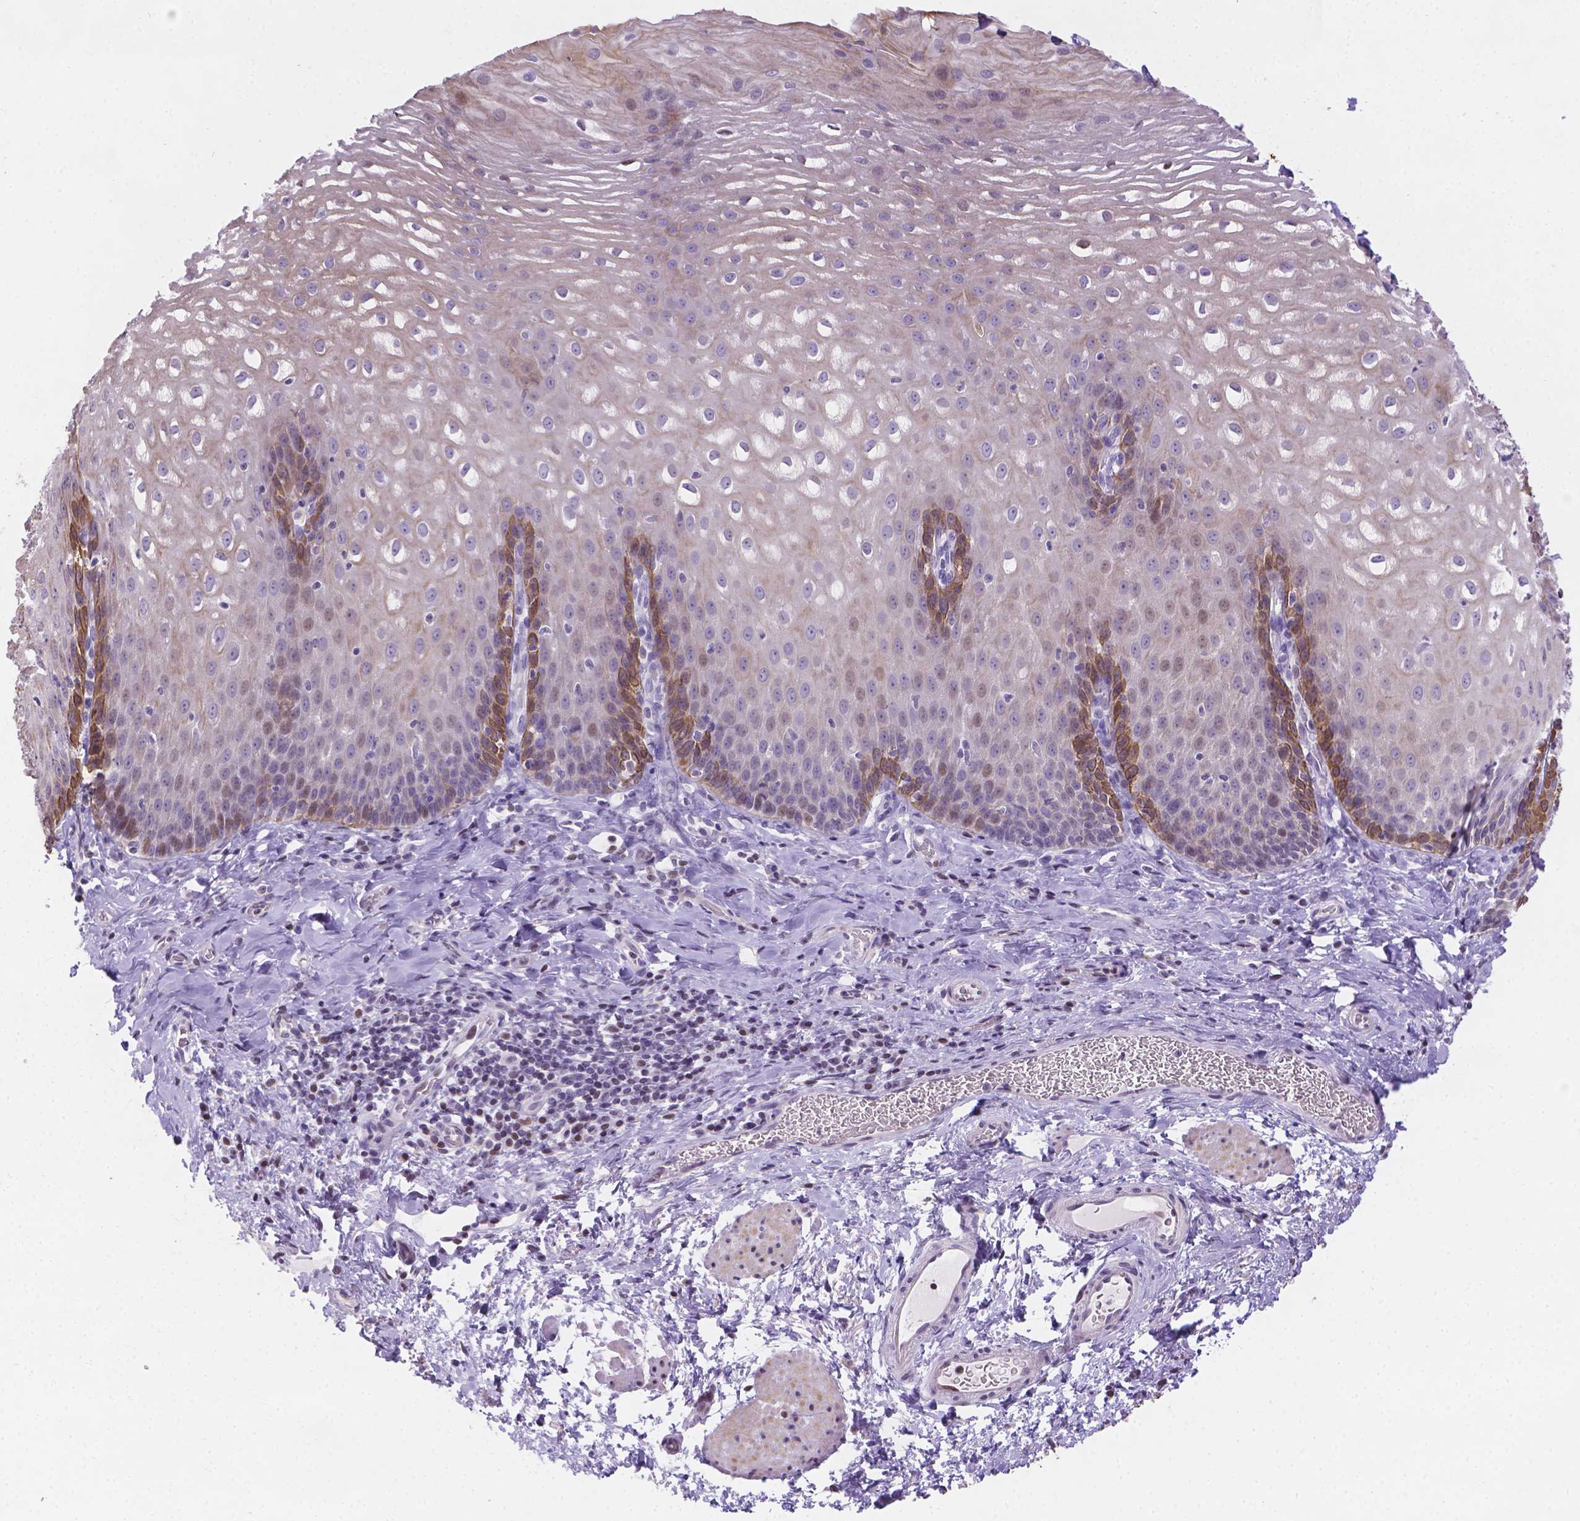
{"staining": {"intensity": "strong", "quantity": "<25%", "location": "cytoplasmic/membranous"}, "tissue": "esophagus", "cell_type": "Squamous epithelial cells", "image_type": "normal", "snomed": [{"axis": "morphology", "description": "Normal tissue, NOS"}, {"axis": "topography", "description": "Esophagus"}], "caption": "Protein expression analysis of normal human esophagus reveals strong cytoplasmic/membranous positivity in about <25% of squamous epithelial cells. (Stains: DAB (3,3'-diaminobenzidine) in brown, nuclei in blue, Microscopy: brightfield microscopy at high magnification).", "gene": "DMWD", "patient": {"sex": "male", "age": 68}}